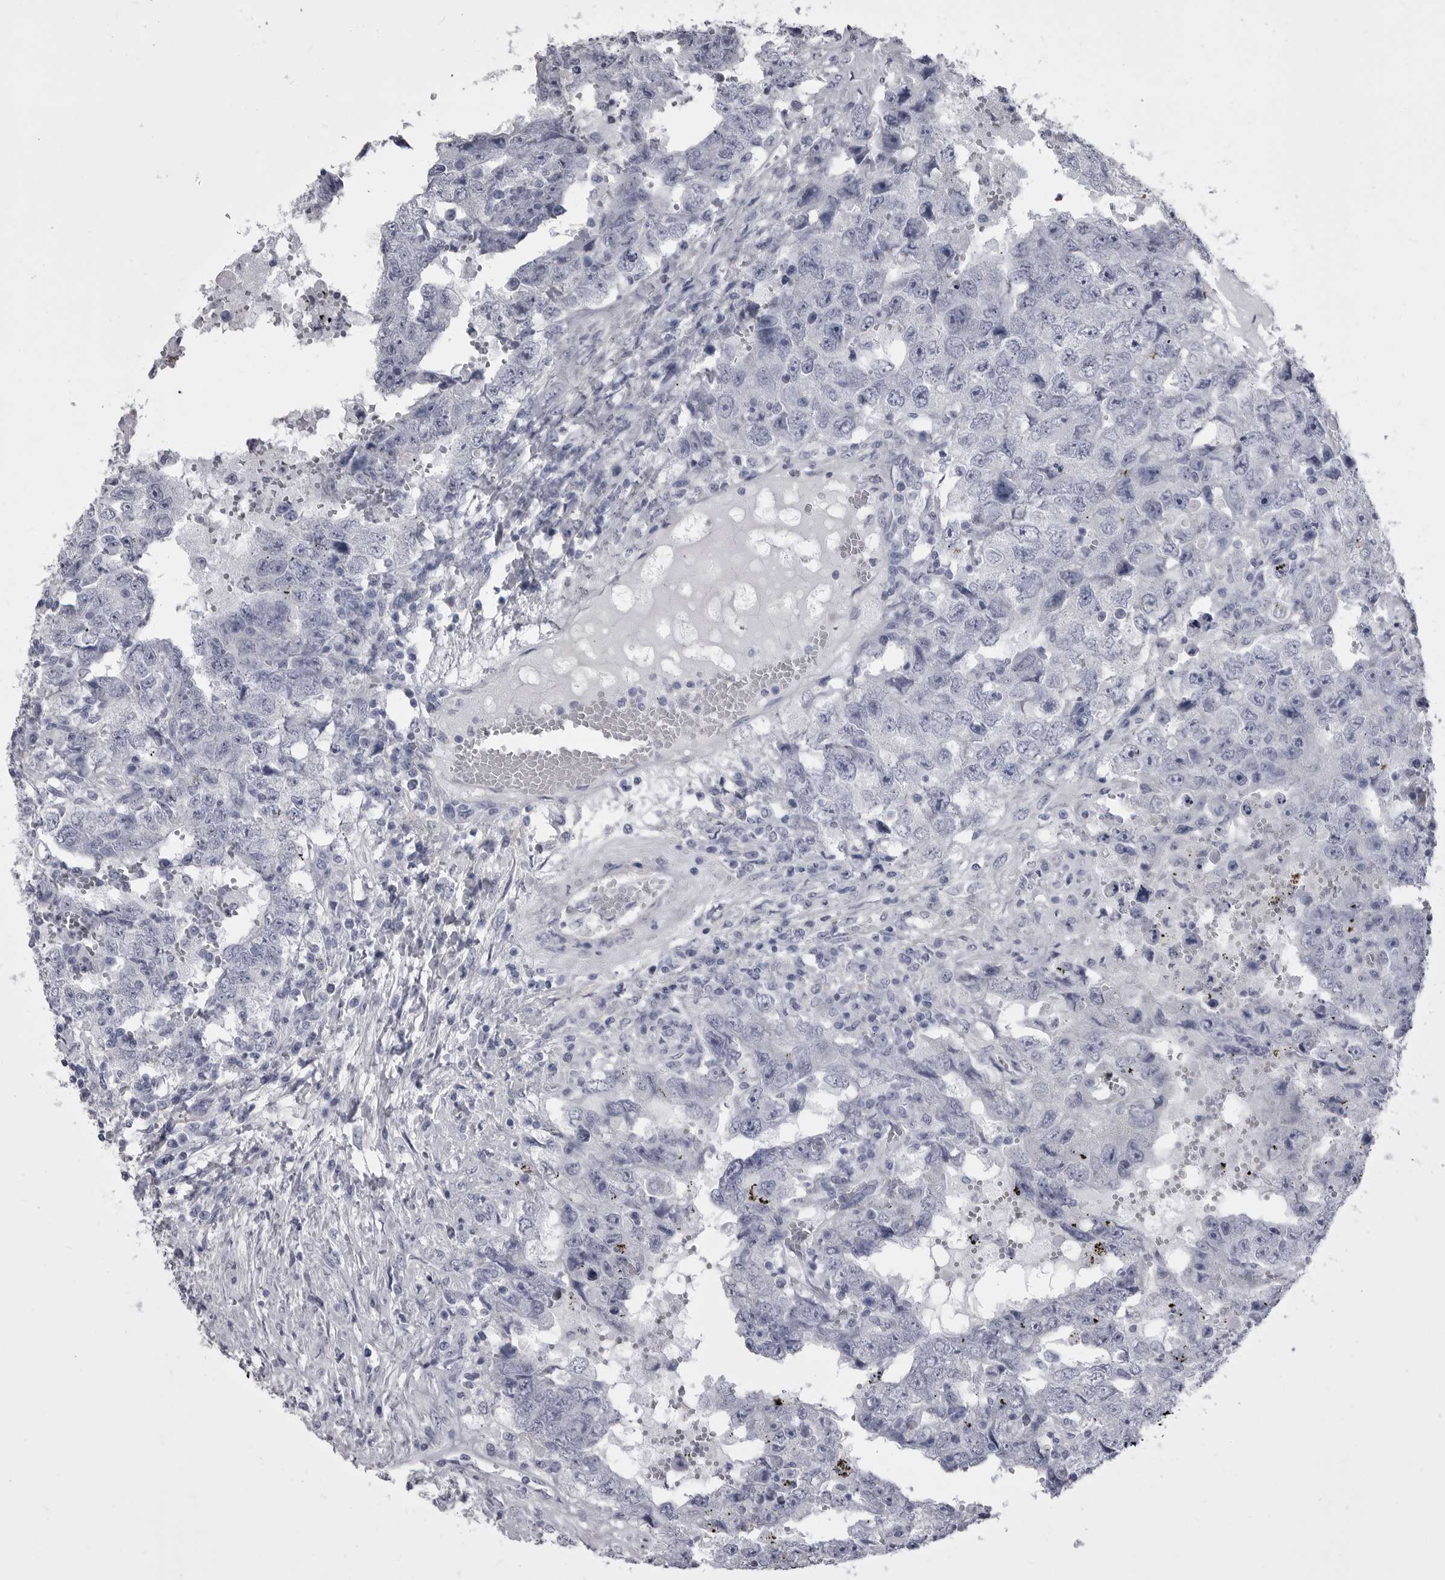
{"staining": {"intensity": "negative", "quantity": "none", "location": "none"}, "tissue": "testis cancer", "cell_type": "Tumor cells", "image_type": "cancer", "snomed": [{"axis": "morphology", "description": "Carcinoma, Embryonal, NOS"}, {"axis": "topography", "description": "Testis"}], "caption": "Tumor cells are negative for protein expression in human embryonal carcinoma (testis).", "gene": "ANK2", "patient": {"sex": "male", "age": 26}}